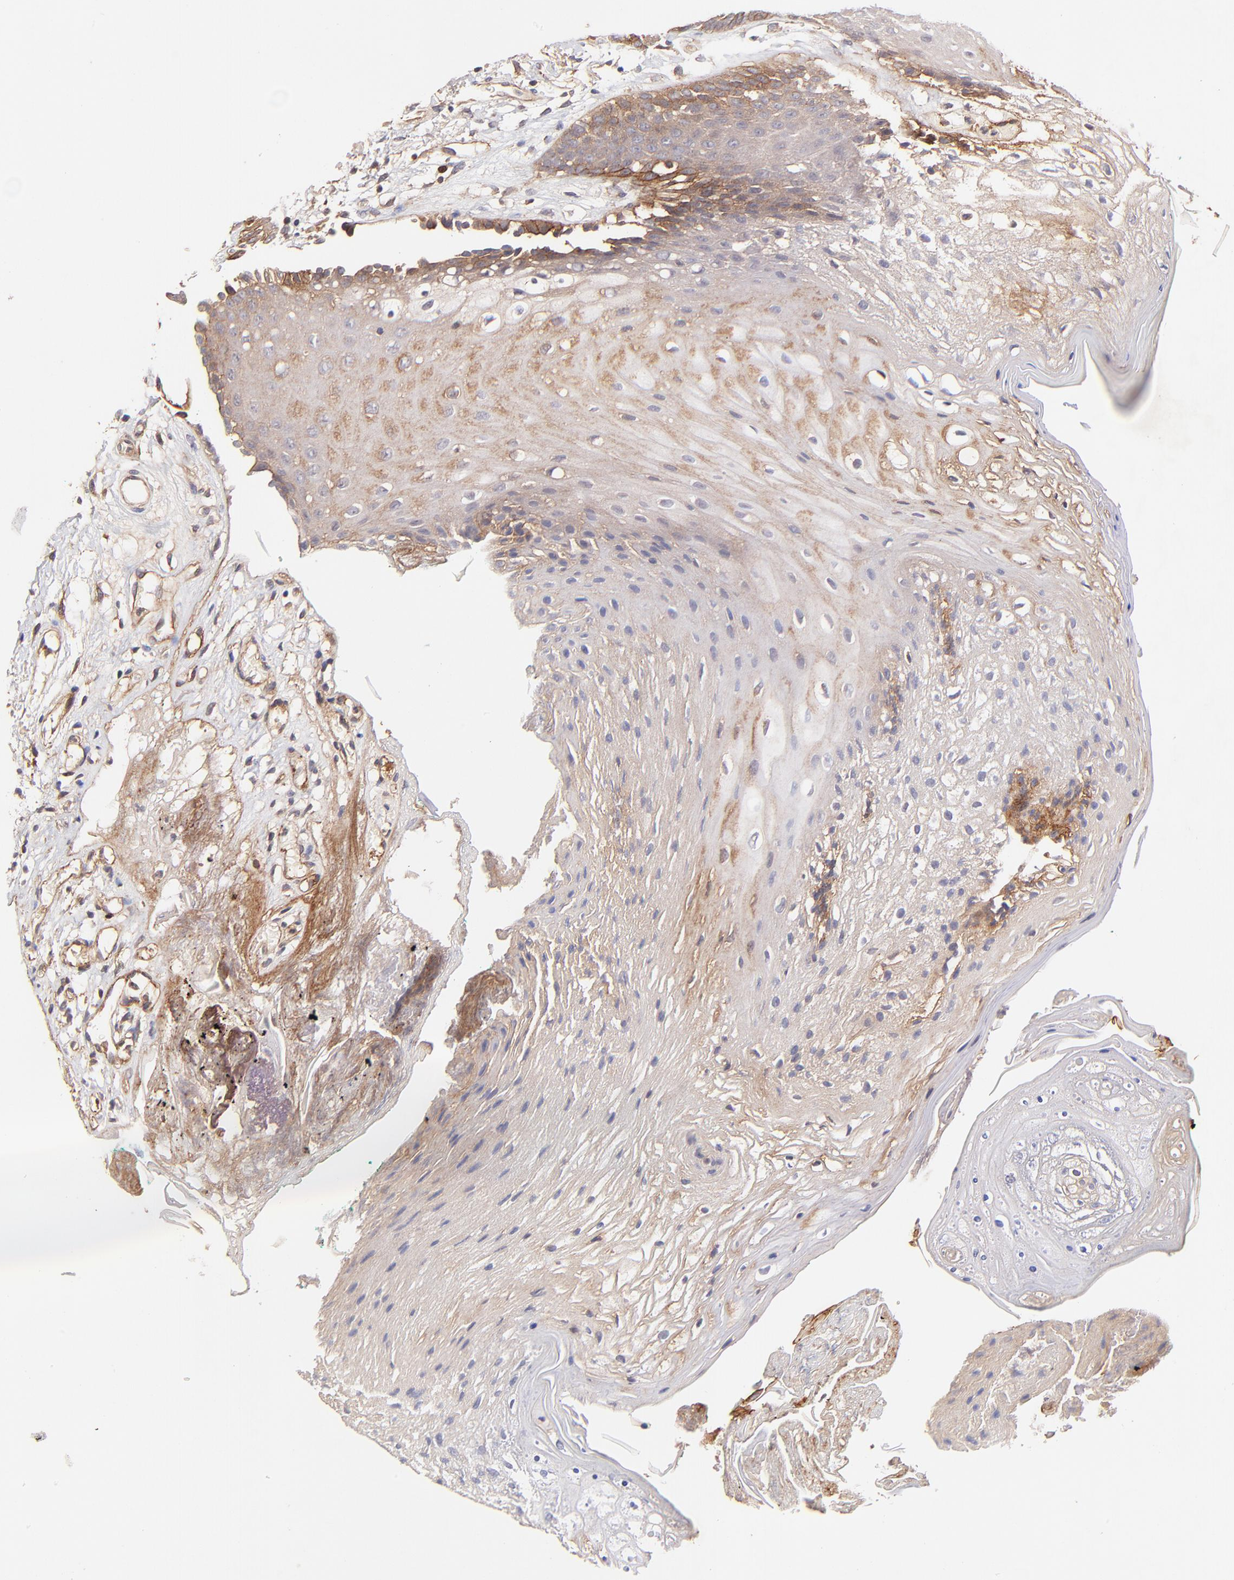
{"staining": {"intensity": "moderate", "quantity": ">75%", "location": "cytoplasmic/membranous"}, "tissue": "oral mucosa", "cell_type": "Squamous epithelial cells", "image_type": "normal", "snomed": [{"axis": "morphology", "description": "Normal tissue, NOS"}, {"axis": "morphology", "description": "Squamous cell carcinoma, NOS"}, {"axis": "topography", "description": "Skeletal muscle"}, {"axis": "topography", "description": "Oral tissue"}, {"axis": "topography", "description": "Head-Neck"}], "caption": "Human oral mucosa stained with a brown dye exhibits moderate cytoplasmic/membranous positive positivity in about >75% of squamous epithelial cells.", "gene": "ITGB1", "patient": {"sex": "female", "age": 84}}